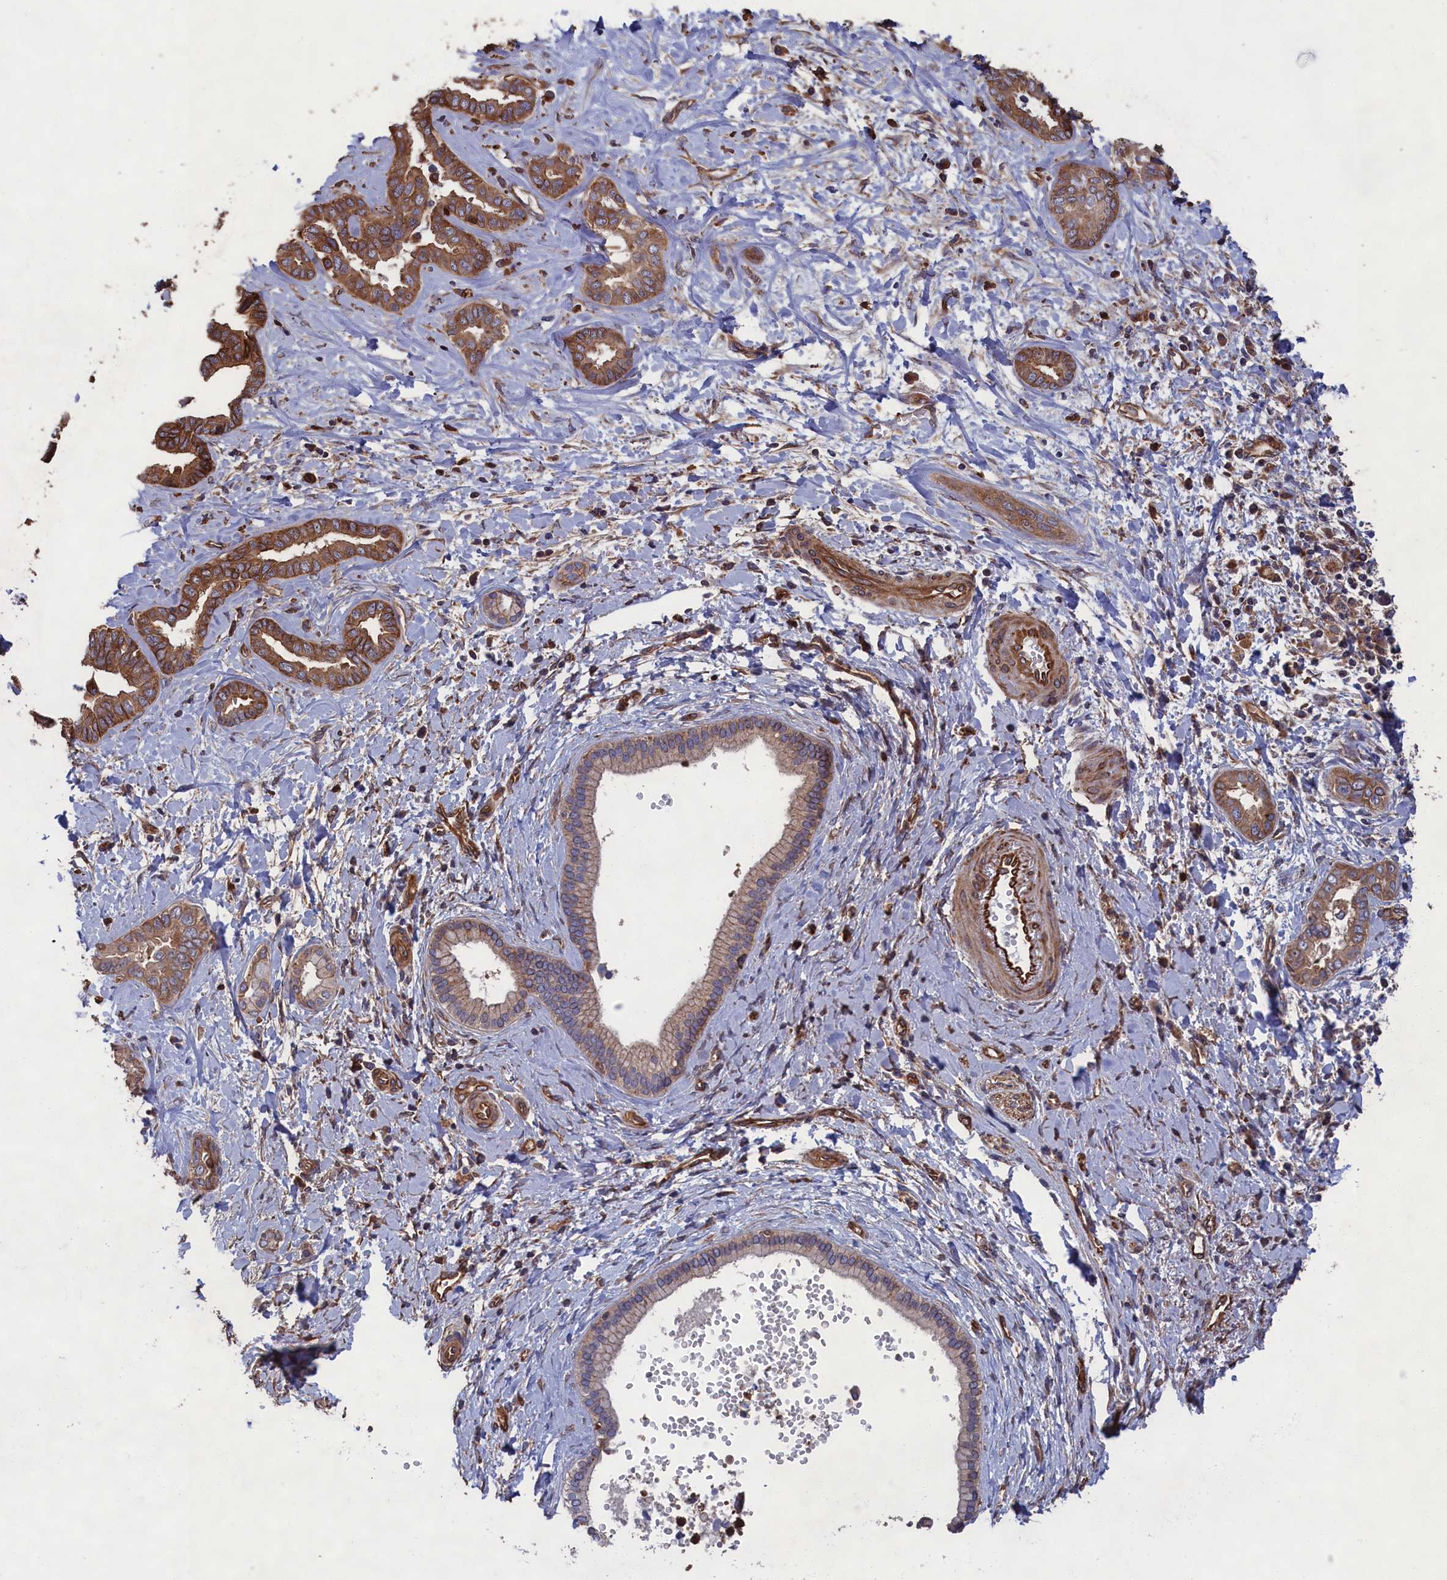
{"staining": {"intensity": "strong", "quantity": "25%-75%", "location": "cytoplasmic/membranous"}, "tissue": "liver cancer", "cell_type": "Tumor cells", "image_type": "cancer", "snomed": [{"axis": "morphology", "description": "Cholangiocarcinoma"}, {"axis": "topography", "description": "Liver"}], "caption": "Immunohistochemical staining of liver cholangiocarcinoma reveals high levels of strong cytoplasmic/membranous staining in approximately 25%-75% of tumor cells. (Brightfield microscopy of DAB IHC at high magnification).", "gene": "CCDC124", "patient": {"sex": "female", "age": 77}}